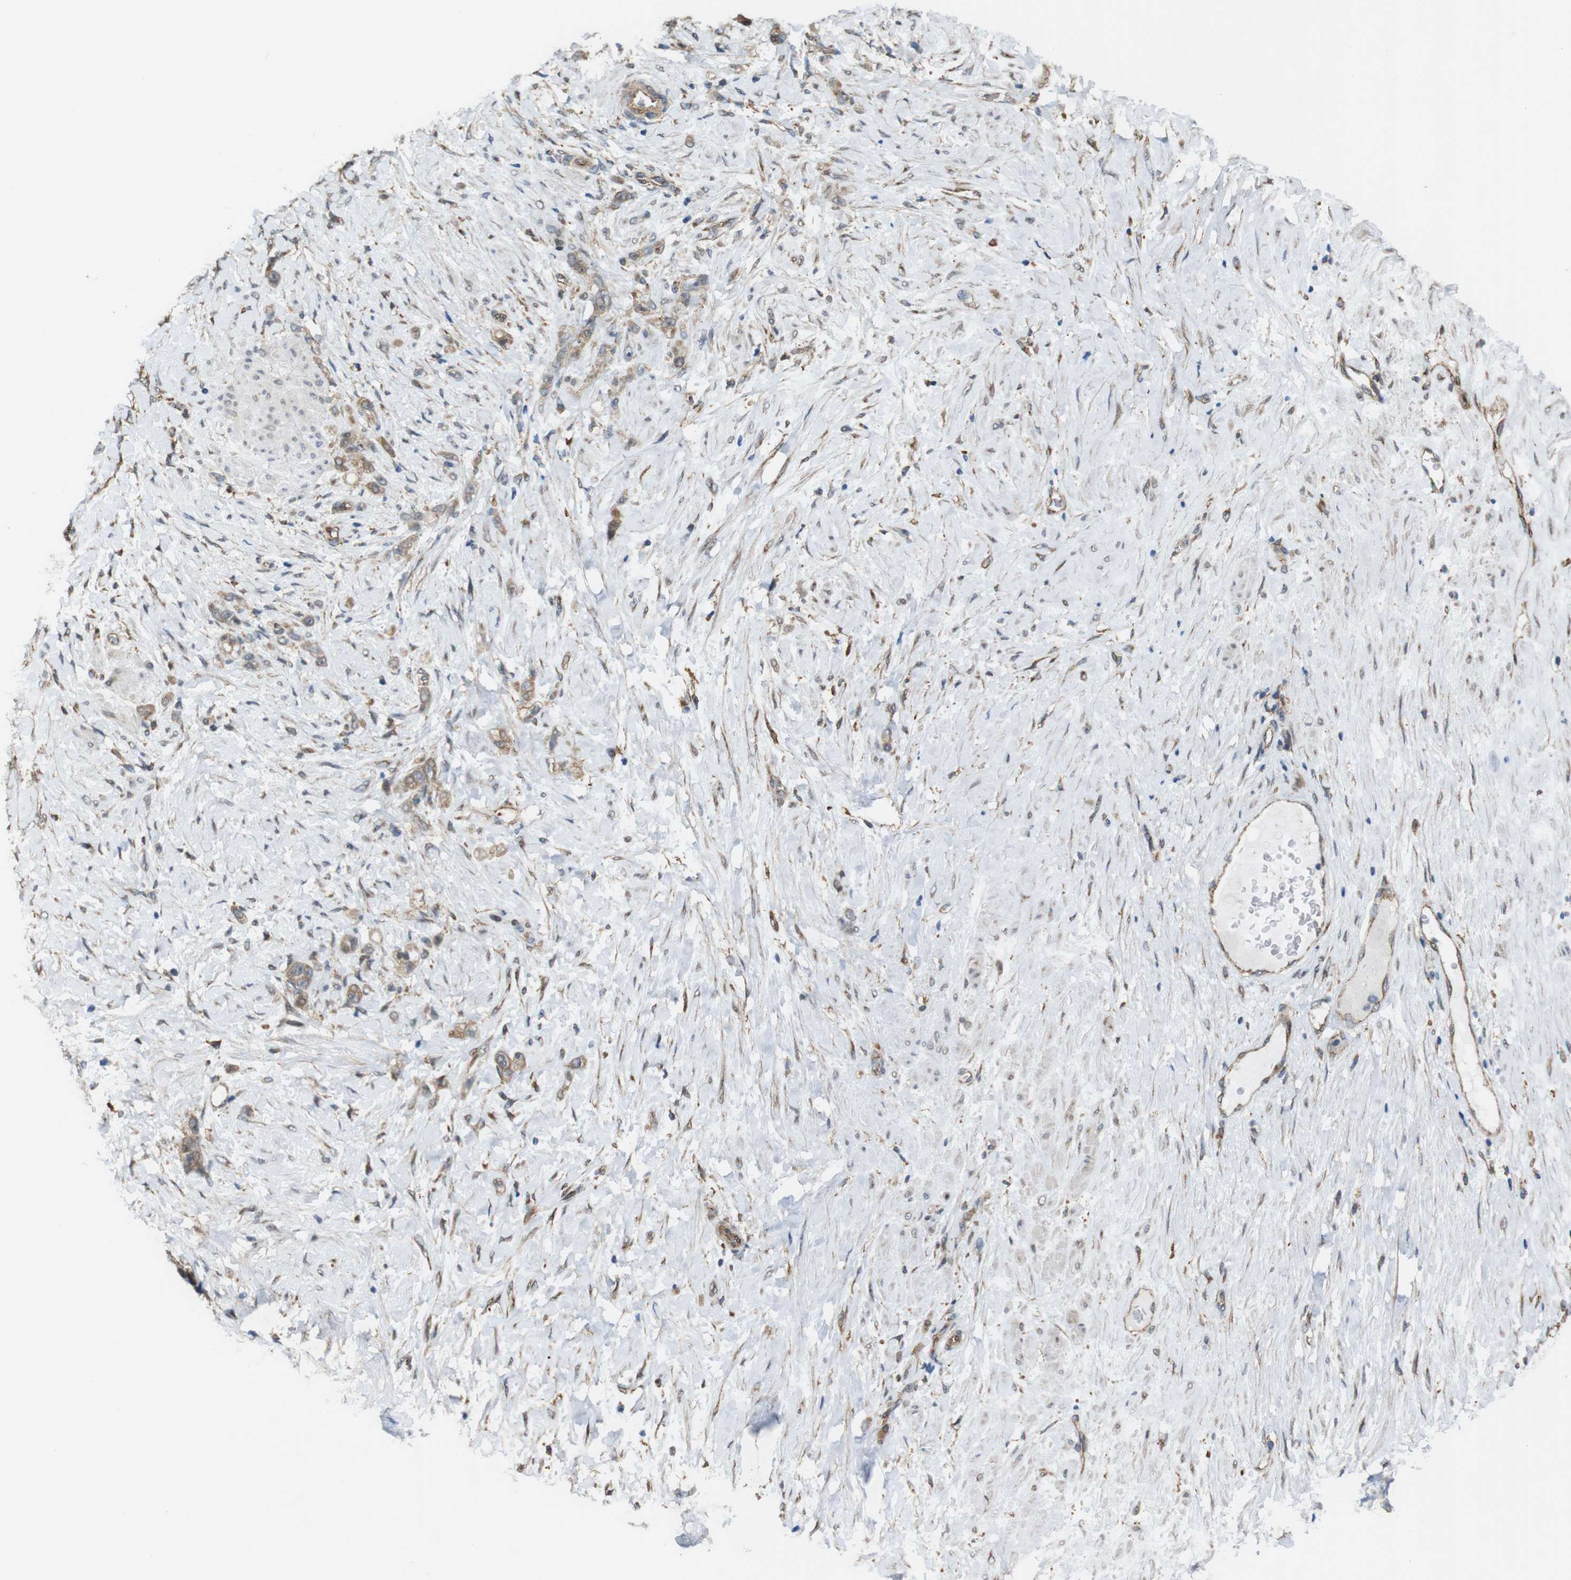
{"staining": {"intensity": "weak", "quantity": ">75%", "location": "cytoplasmic/membranous"}, "tissue": "stomach cancer", "cell_type": "Tumor cells", "image_type": "cancer", "snomed": [{"axis": "morphology", "description": "Adenocarcinoma, NOS"}, {"axis": "topography", "description": "Stomach"}], "caption": "Brown immunohistochemical staining in stomach cancer exhibits weak cytoplasmic/membranous staining in about >75% of tumor cells. The staining was performed using DAB (3,3'-diaminobenzidine), with brown indicating positive protein expression. Nuclei are stained blue with hematoxylin.", "gene": "PTGER4", "patient": {"sex": "male", "age": 82}}